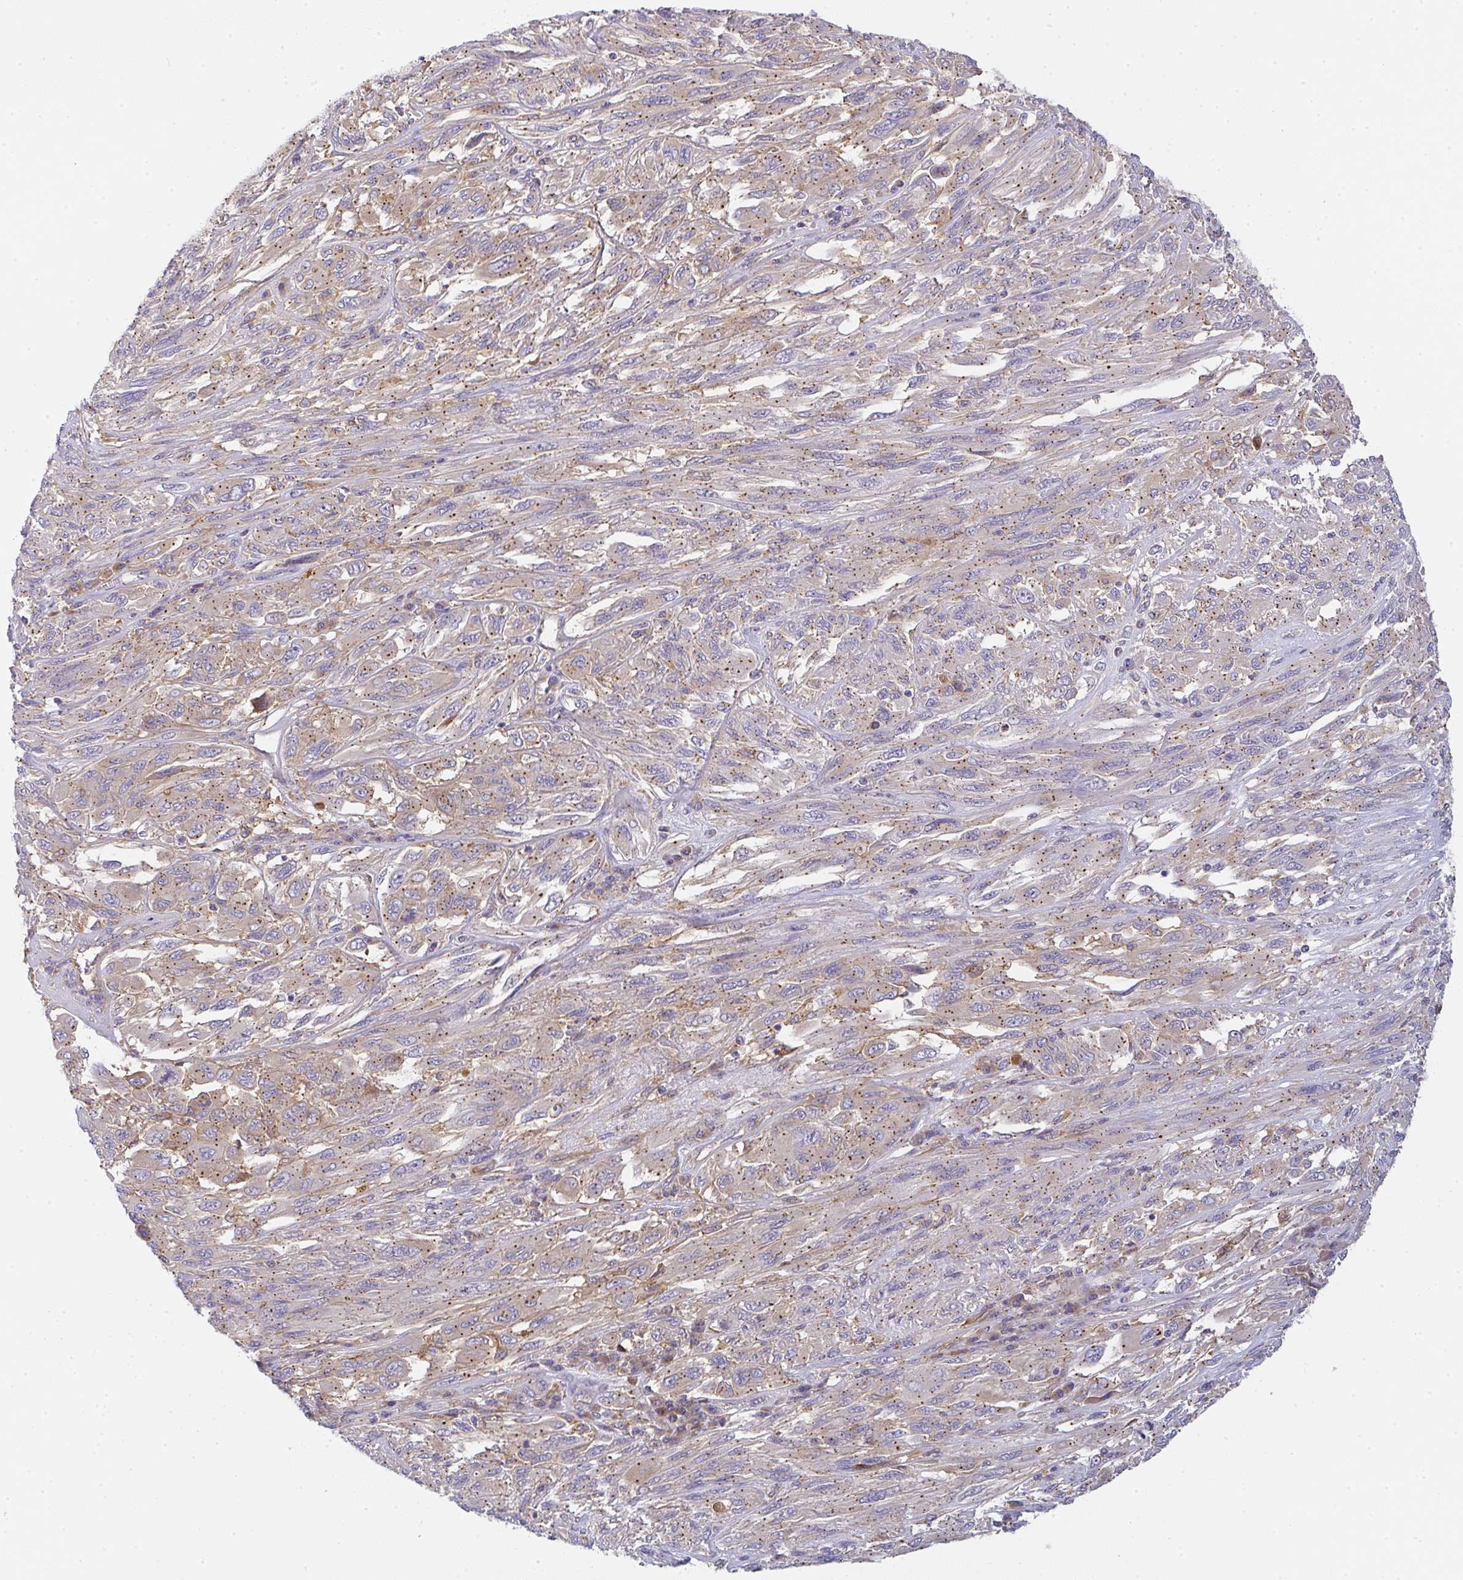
{"staining": {"intensity": "moderate", "quantity": ">75%", "location": "cytoplasmic/membranous"}, "tissue": "melanoma", "cell_type": "Tumor cells", "image_type": "cancer", "snomed": [{"axis": "morphology", "description": "Malignant melanoma, NOS"}, {"axis": "topography", "description": "Skin"}], "caption": "Melanoma stained for a protein (brown) reveals moderate cytoplasmic/membranous positive expression in about >75% of tumor cells.", "gene": "SNX5", "patient": {"sex": "female", "age": 91}}